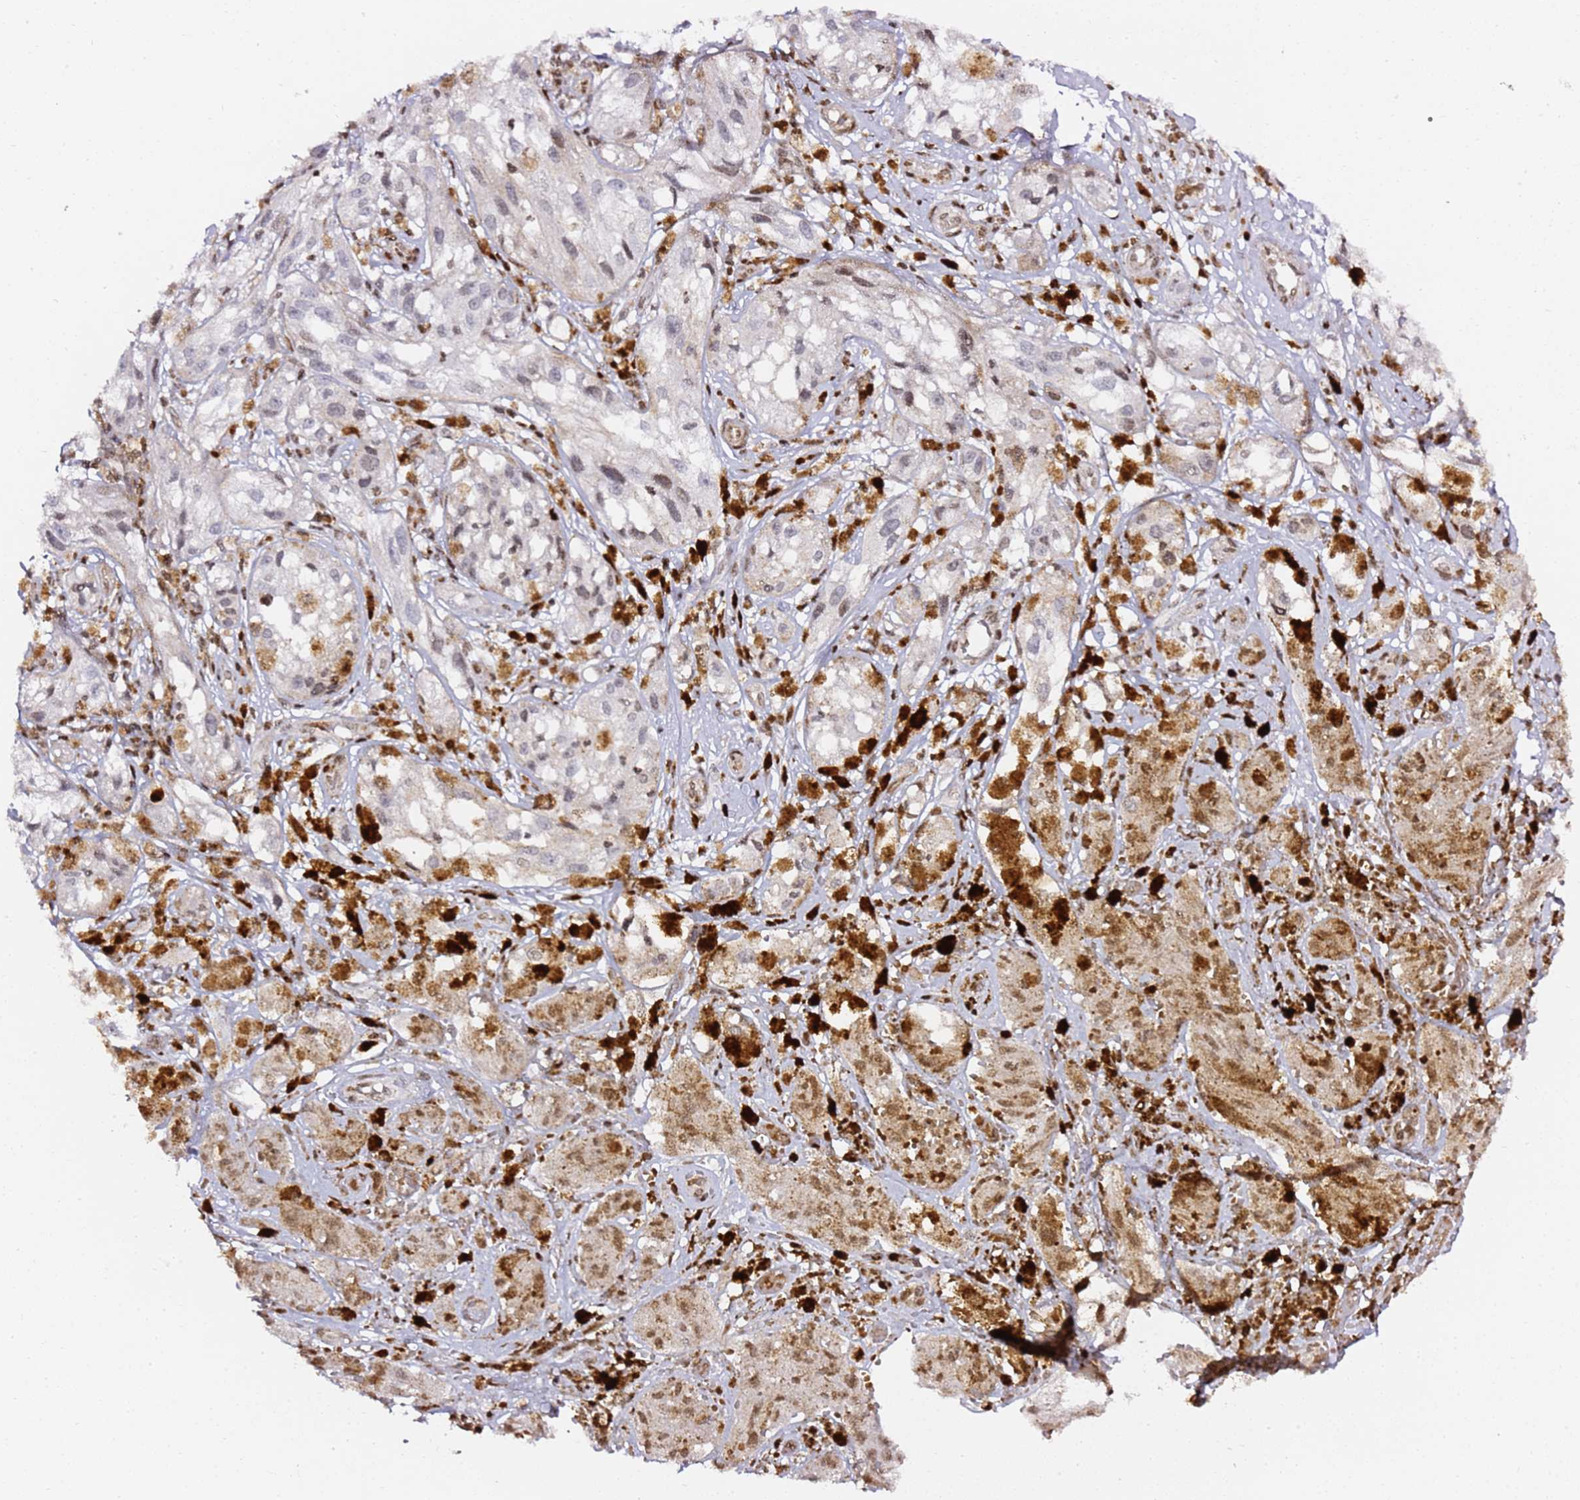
{"staining": {"intensity": "weak", "quantity": "25%-75%", "location": "cytoplasmic/membranous,nuclear"}, "tissue": "melanoma", "cell_type": "Tumor cells", "image_type": "cancer", "snomed": [{"axis": "morphology", "description": "Malignant melanoma, NOS"}, {"axis": "topography", "description": "Skin"}], "caption": "Malignant melanoma stained for a protein shows weak cytoplasmic/membranous and nuclear positivity in tumor cells. The staining was performed using DAB (3,3'-diaminobenzidine) to visualize the protein expression in brown, while the nuclei were stained in blue with hematoxylin (Magnification: 20x).", "gene": "GBP2", "patient": {"sex": "male", "age": 88}}